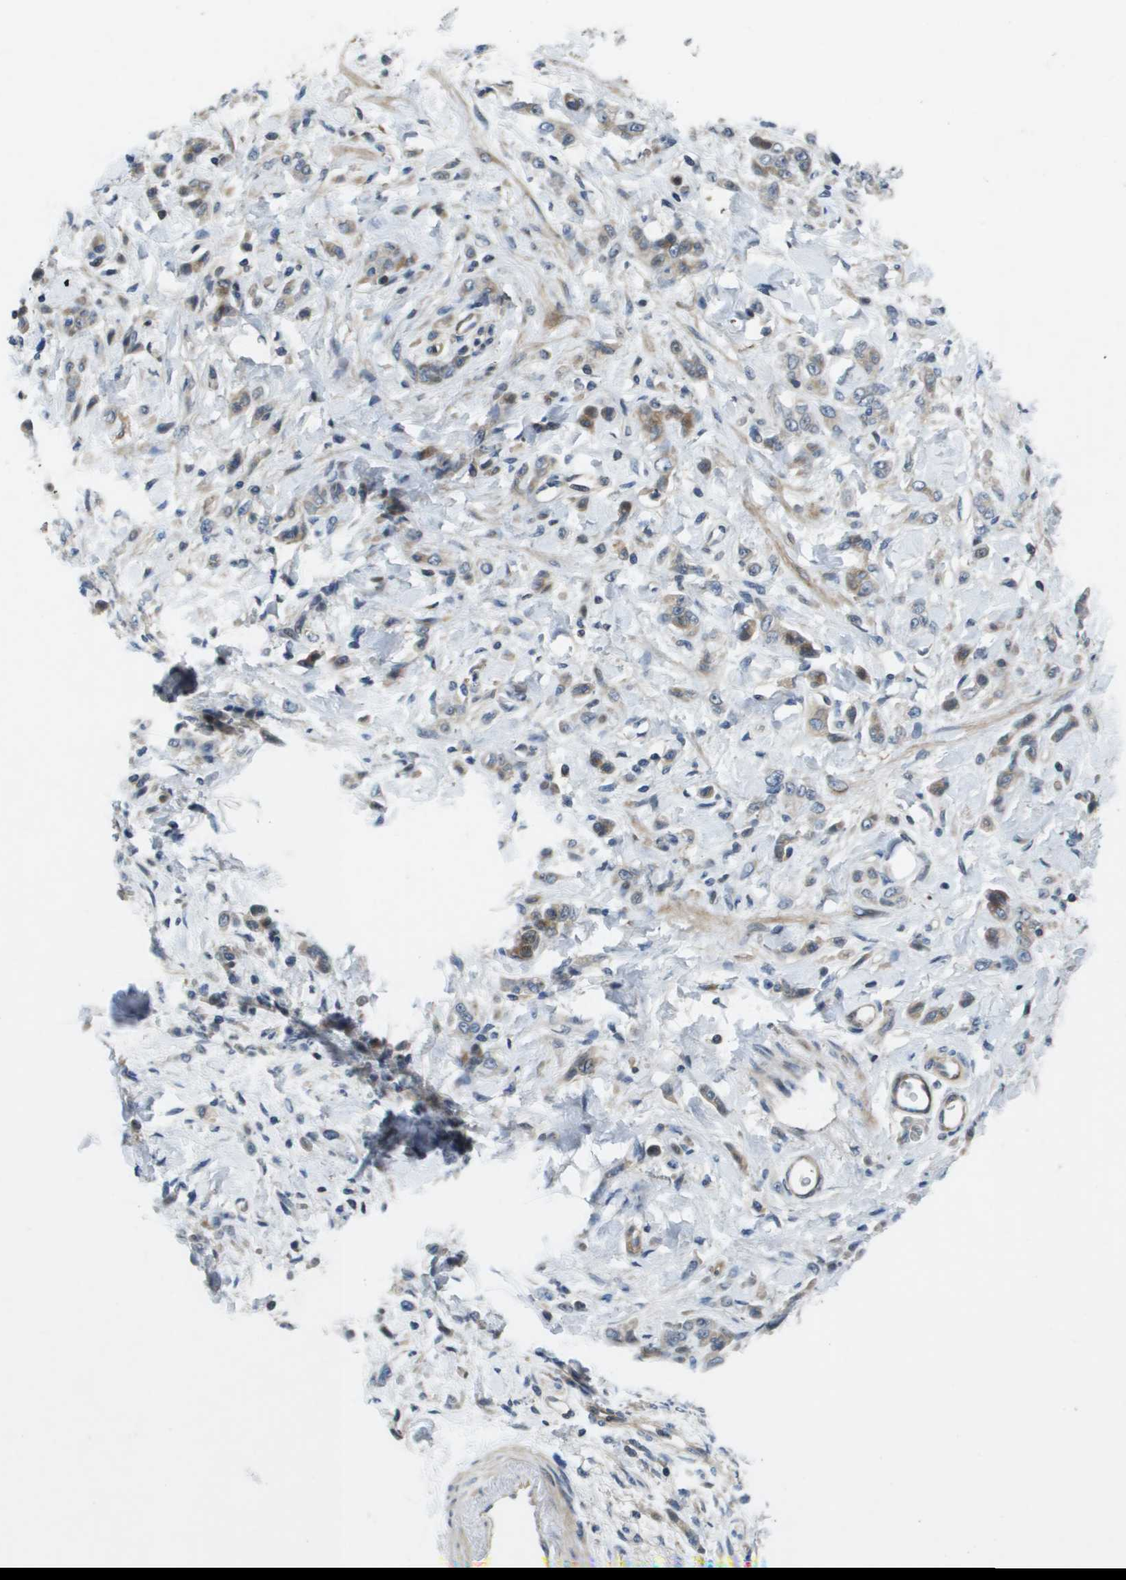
{"staining": {"intensity": "weak", "quantity": "<25%", "location": "cytoplasmic/membranous"}, "tissue": "stomach cancer", "cell_type": "Tumor cells", "image_type": "cancer", "snomed": [{"axis": "morphology", "description": "Normal tissue, NOS"}, {"axis": "morphology", "description": "Adenocarcinoma, NOS"}, {"axis": "topography", "description": "Stomach"}], "caption": "The IHC image has no significant expression in tumor cells of stomach cancer tissue.", "gene": "SCN4B", "patient": {"sex": "male", "age": 82}}